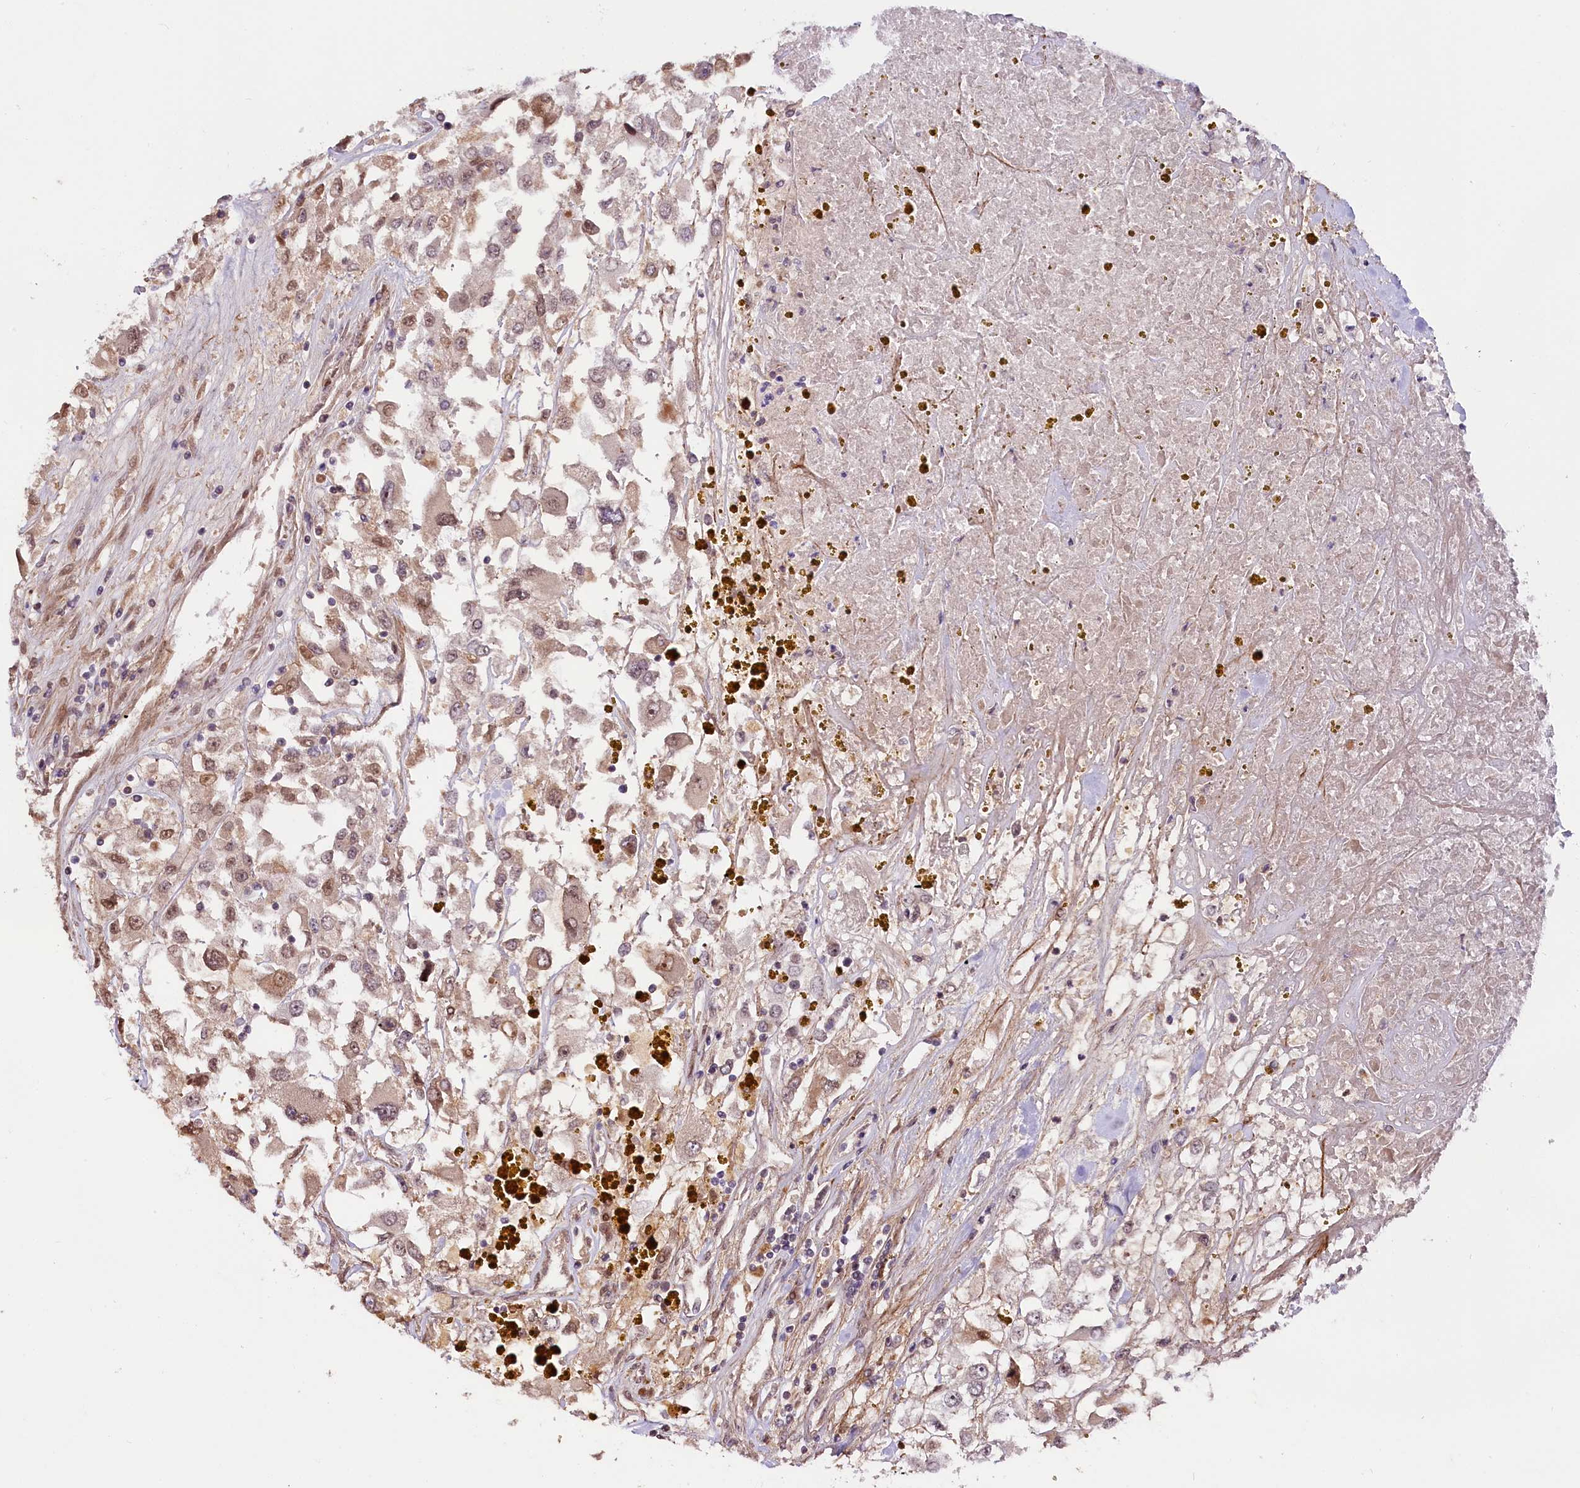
{"staining": {"intensity": "weak", "quantity": ">75%", "location": "cytoplasmic/membranous,nuclear"}, "tissue": "renal cancer", "cell_type": "Tumor cells", "image_type": "cancer", "snomed": [{"axis": "morphology", "description": "Adenocarcinoma, NOS"}, {"axis": "topography", "description": "Kidney"}], "caption": "Adenocarcinoma (renal) stained with immunohistochemistry (IHC) reveals weak cytoplasmic/membranous and nuclear expression in about >75% of tumor cells.", "gene": "ZNF480", "patient": {"sex": "female", "age": 52}}